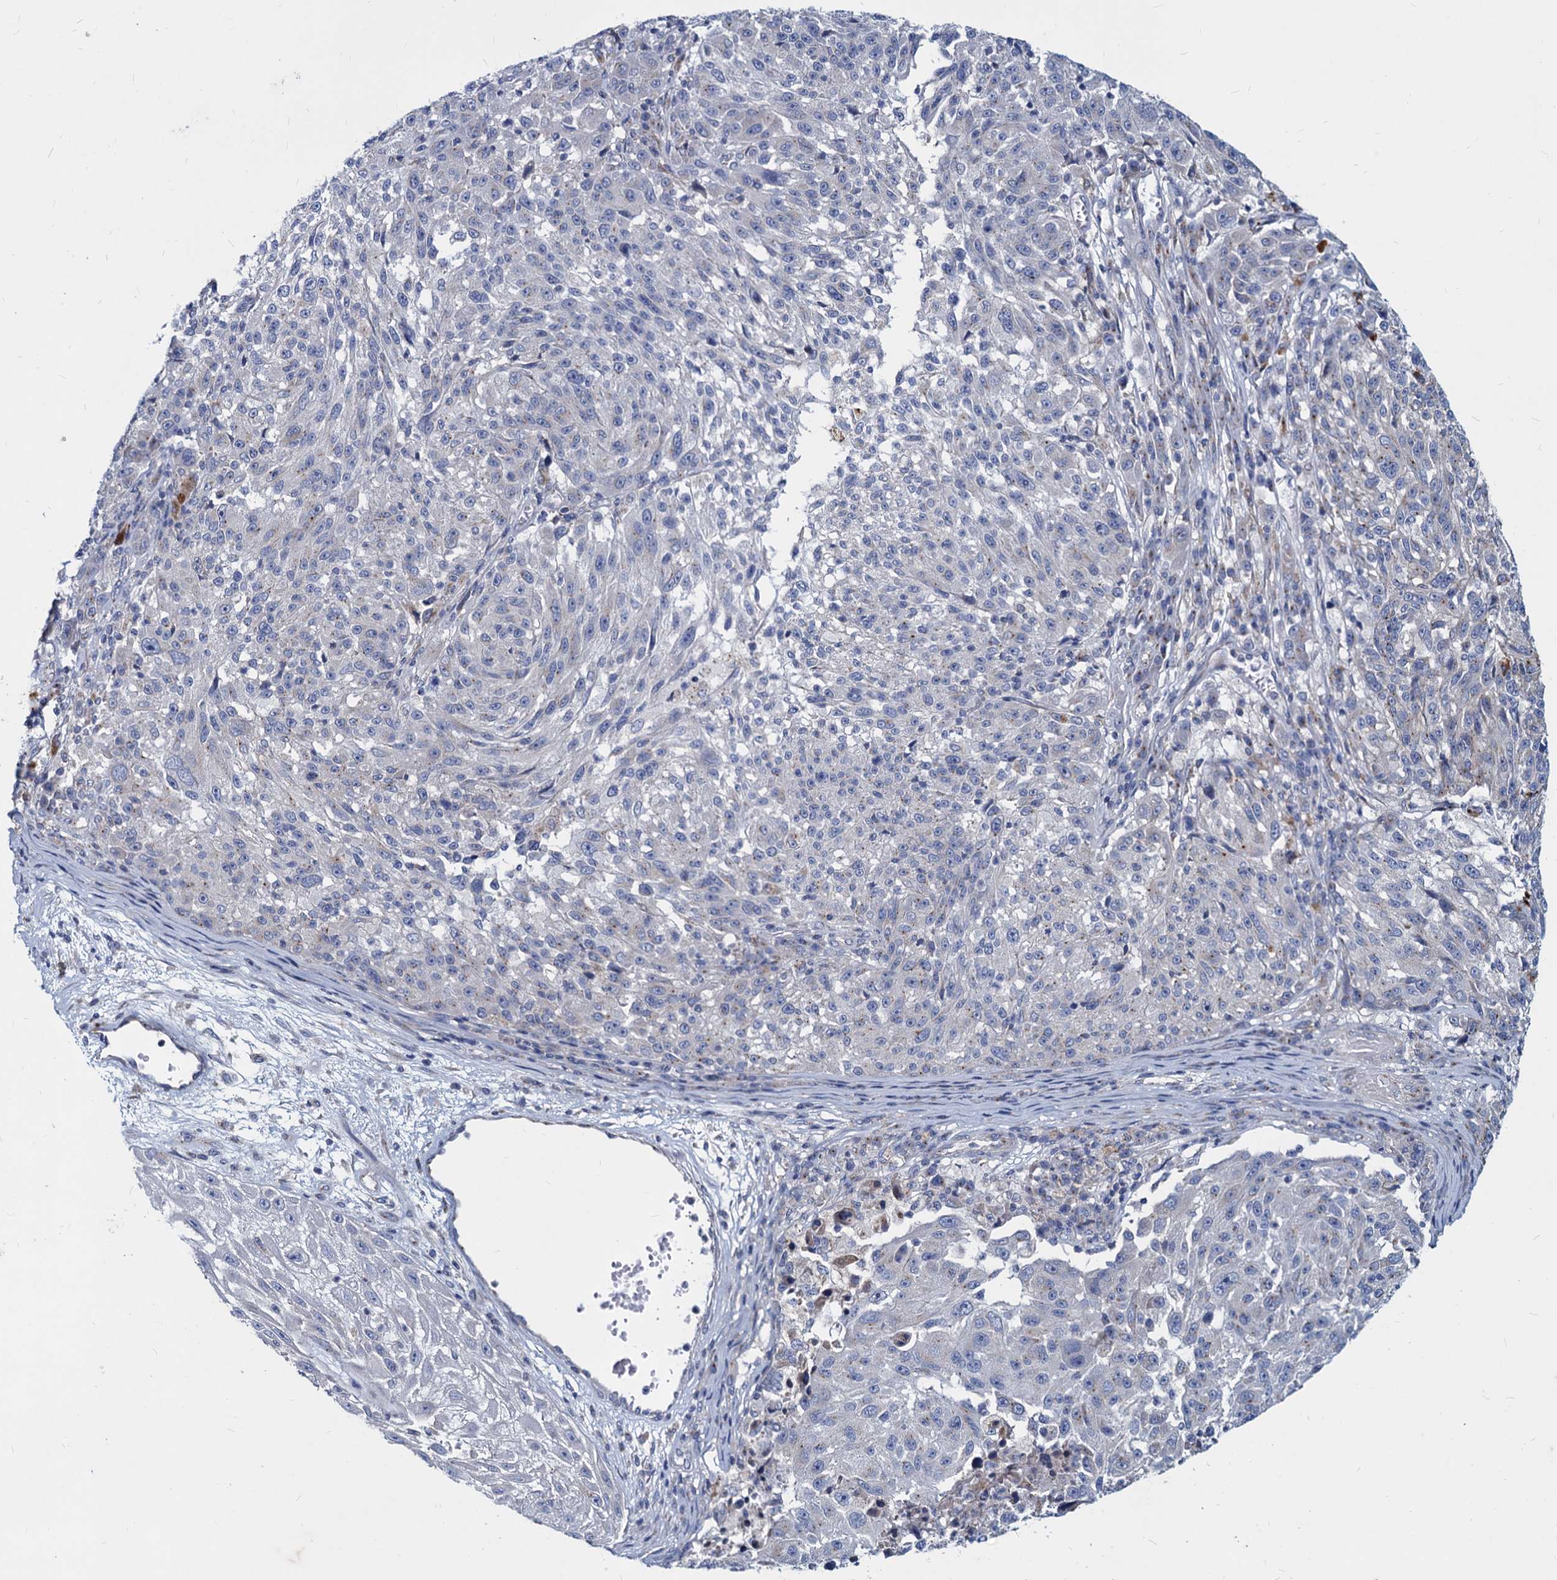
{"staining": {"intensity": "negative", "quantity": "none", "location": "none"}, "tissue": "melanoma", "cell_type": "Tumor cells", "image_type": "cancer", "snomed": [{"axis": "morphology", "description": "Malignant melanoma, NOS"}, {"axis": "topography", "description": "Skin"}], "caption": "IHC micrograph of melanoma stained for a protein (brown), which demonstrates no positivity in tumor cells. The staining was performed using DAB (3,3'-diaminobenzidine) to visualize the protein expression in brown, while the nuclei were stained in blue with hematoxylin (Magnification: 20x).", "gene": "AGBL4", "patient": {"sex": "male", "age": 53}}